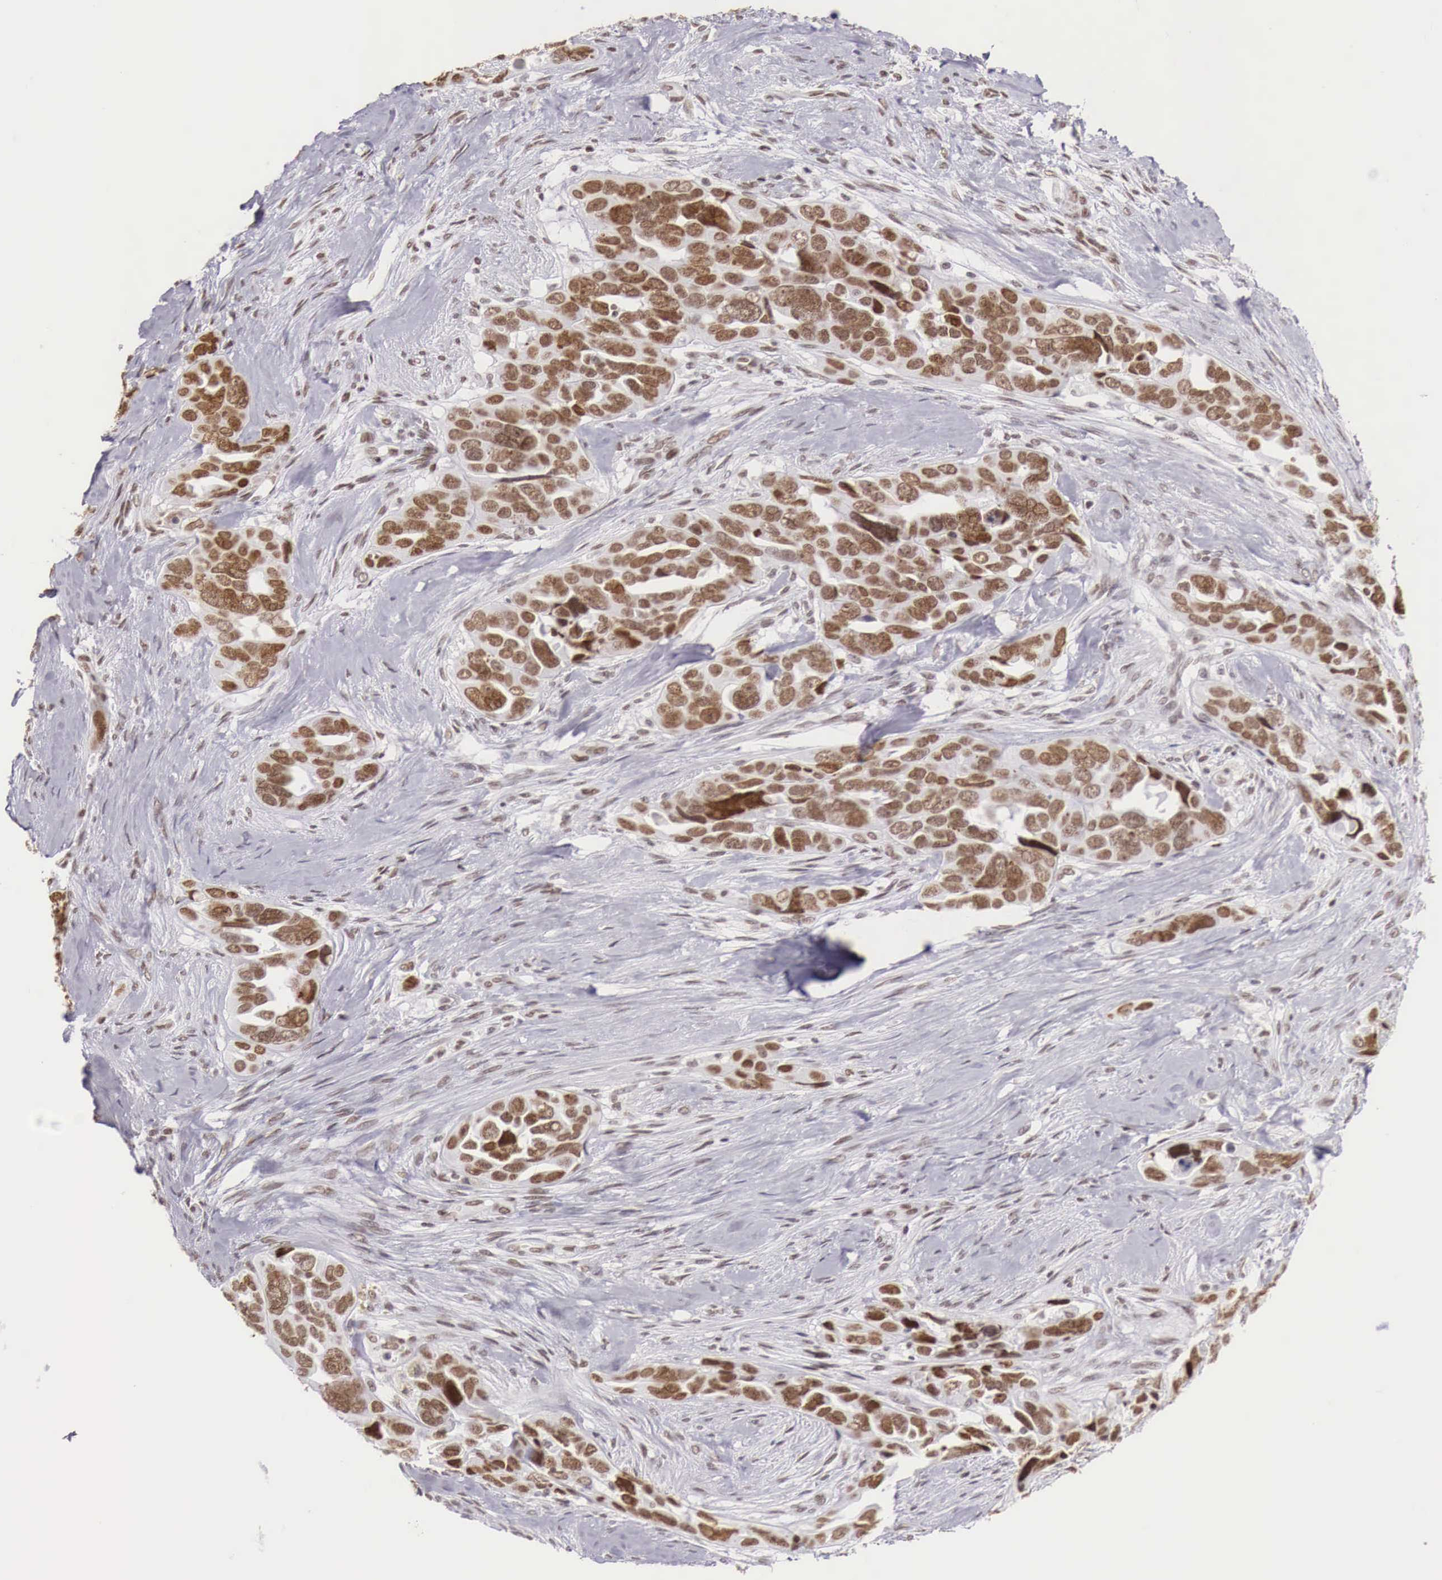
{"staining": {"intensity": "moderate", "quantity": "25%-75%", "location": "nuclear"}, "tissue": "ovarian cancer", "cell_type": "Tumor cells", "image_type": "cancer", "snomed": [{"axis": "morphology", "description": "Cystadenocarcinoma, serous, NOS"}, {"axis": "topography", "description": "Ovary"}], "caption": "IHC staining of ovarian cancer, which displays medium levels of moderate nuclear expression in about 25%-75% of tumor cells indicating moderate nuclear protein expression. The staining was performed using DAB (3,3'-diaminobenzidine) (brown) for protein detection and nuclei were counterstained in hematoxylin (blue).", "gene": "PHF14", "patient": {"sex": "female", "age": 63}}